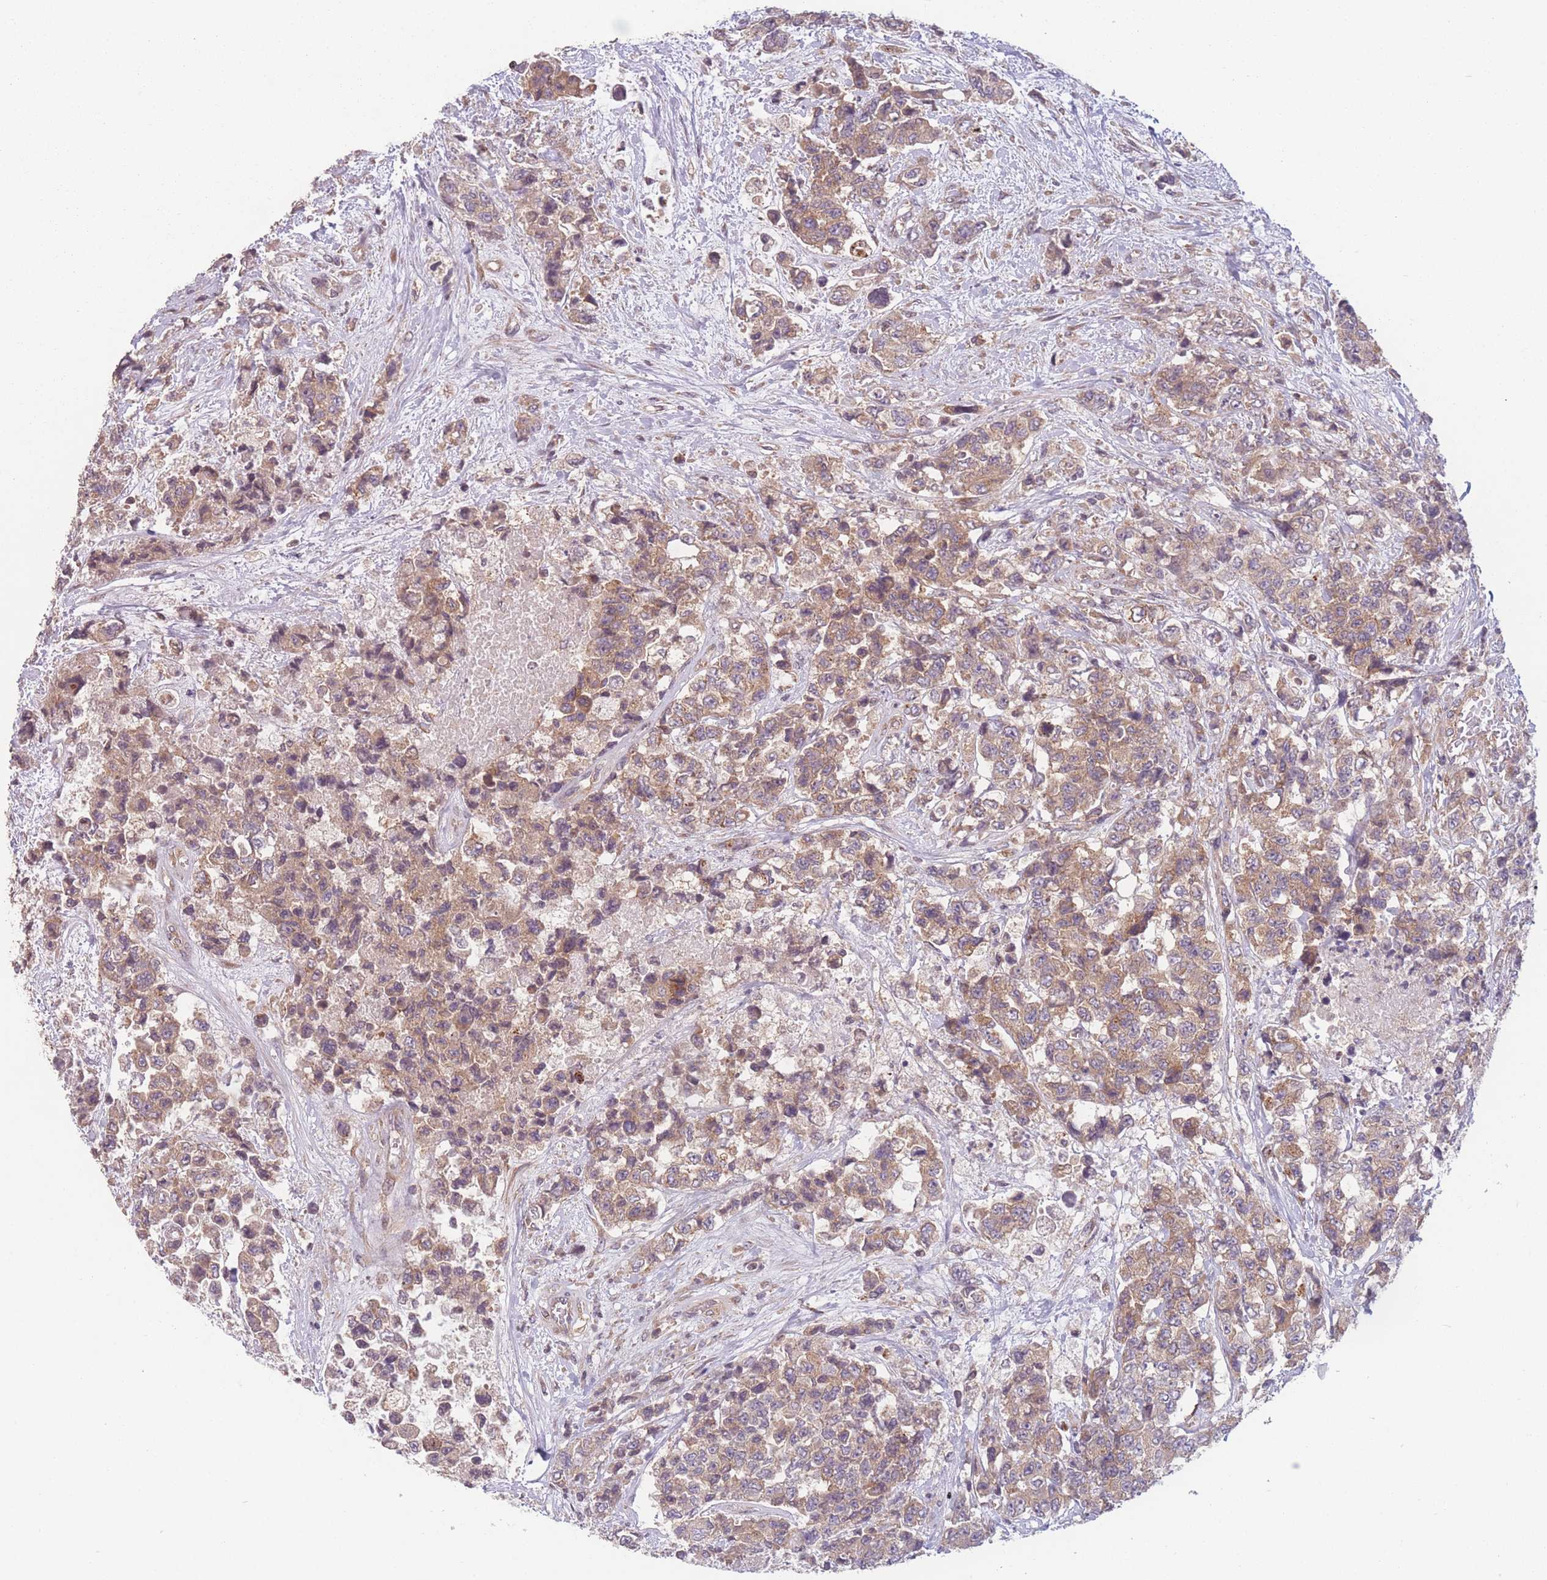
{"staining": {"intensity": "moderate", "quantity": "25%-75%", "location": "cytoplasmic/membranous"}, "tissue": "urothelial cancer", "cell_type": "Tumor cells", "image_type": "cancer", "snomed": [{"axis": "morphology", "description": "Urothelial carcinoma, High grade"}, {"axis": "topography", "description": "Urinary bladder"}], "caption": "Urothelial carcinoma (high-grade) stained with a brown dye reveals moderate cytoplasmic/membranous positive staining in about 25%-75% of tumor cells.", "gene": "WASHC2A", "patient": {"sex": "female", "age": 78}}